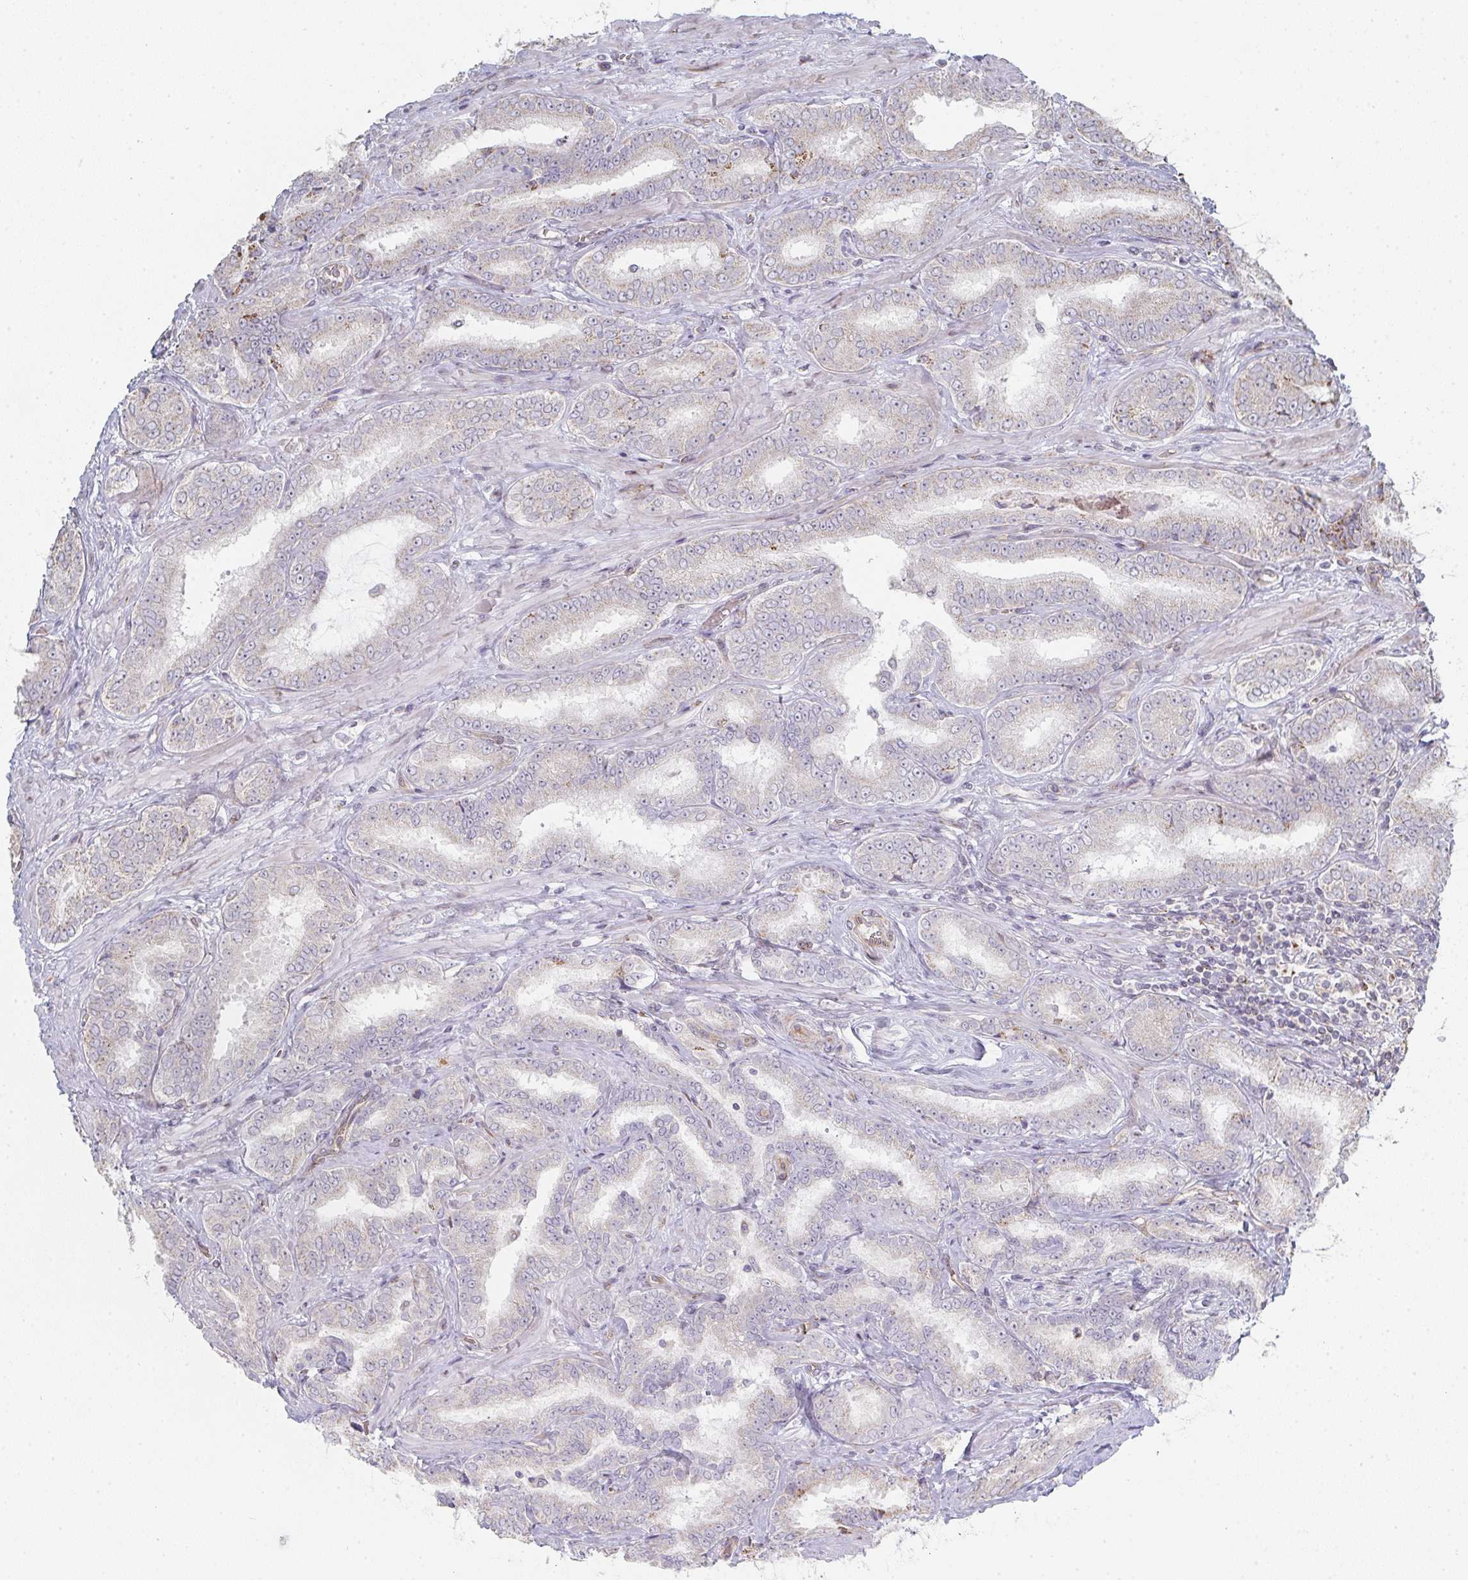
{"staining": {"intensity": "negative", "quantity": "none", "location": "none"}, "tissue": "prostate cancer", "cell_type": "Tumor cells", "image_type": "cancer", "snomed": [{"axis": "morphology", "description": "Adenocarcinoma, High grade"}, {"axis": "topography", "description": "Prostate"}], "caption": "This is an immunohistochemistry (IHC) photomicrograph of prostate high-grade adenocarcinoma. There is no staining in tumor cells.", "gene": "ZNF526", "patient": {"sex": "male", "age": 72}}